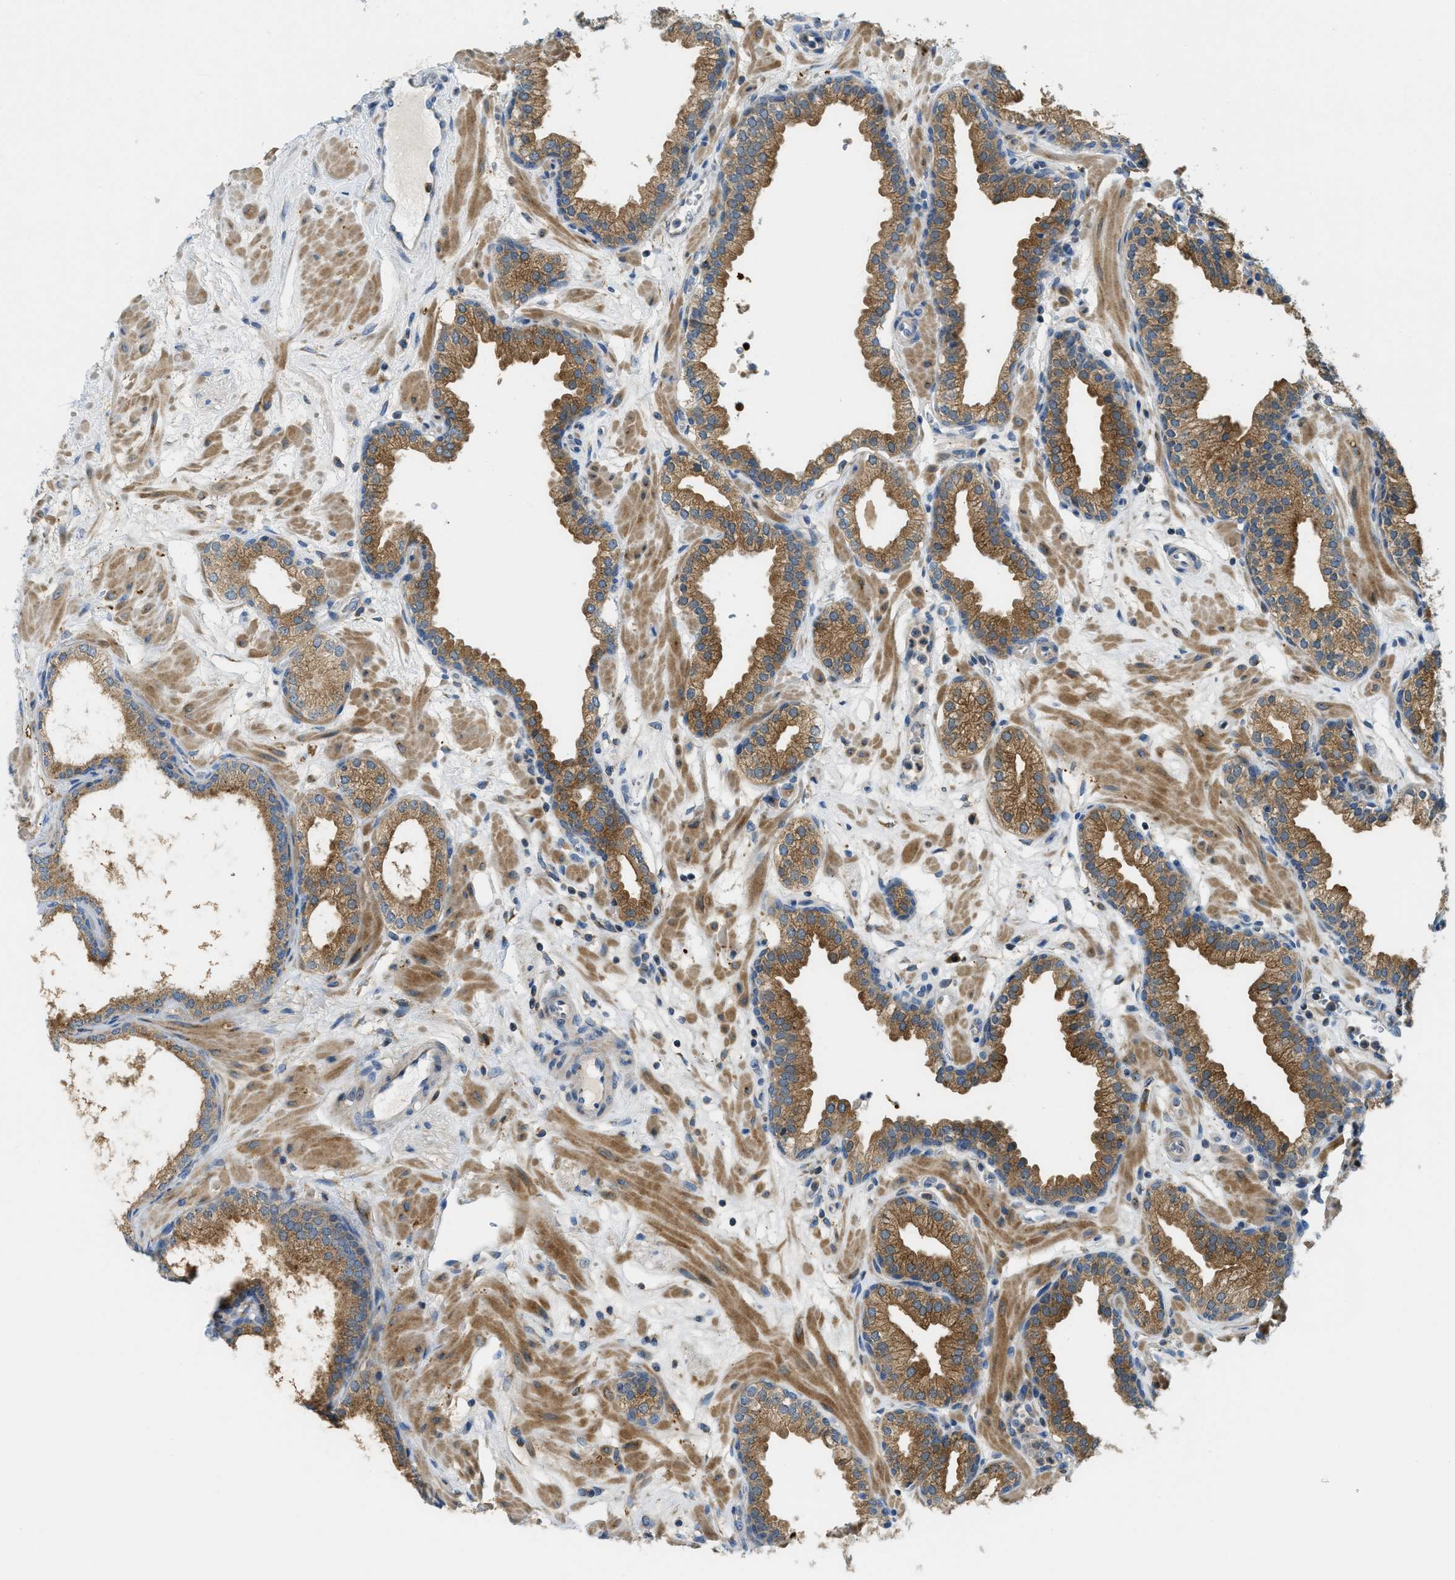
{"staining": {"intensity": "moderate", "quantity": ">75%", "location": "cytoplasmic/membranous"}, "tissue": "prostate", "cell_type": "Glandular cells", "image_type": "normal", "snomed": [{"axis": "morphology", "description": "Normal tissue, NOS"}, {"axis": "morphology", "description": "Urothelial carcinoma, Low grade"}, {"axis": "topography", "description": "Urinary bladder"}, {"axis": "topography", "description": "Prostate"}], "caption": "An image showing moderate cytoplasmic/membranous staining in about >75% of glandular cells in normal prostate, as visualized by brown immunohistochemical staining.", "gene": "RFFL", "patient": {"sex": "male", "age": 60}}